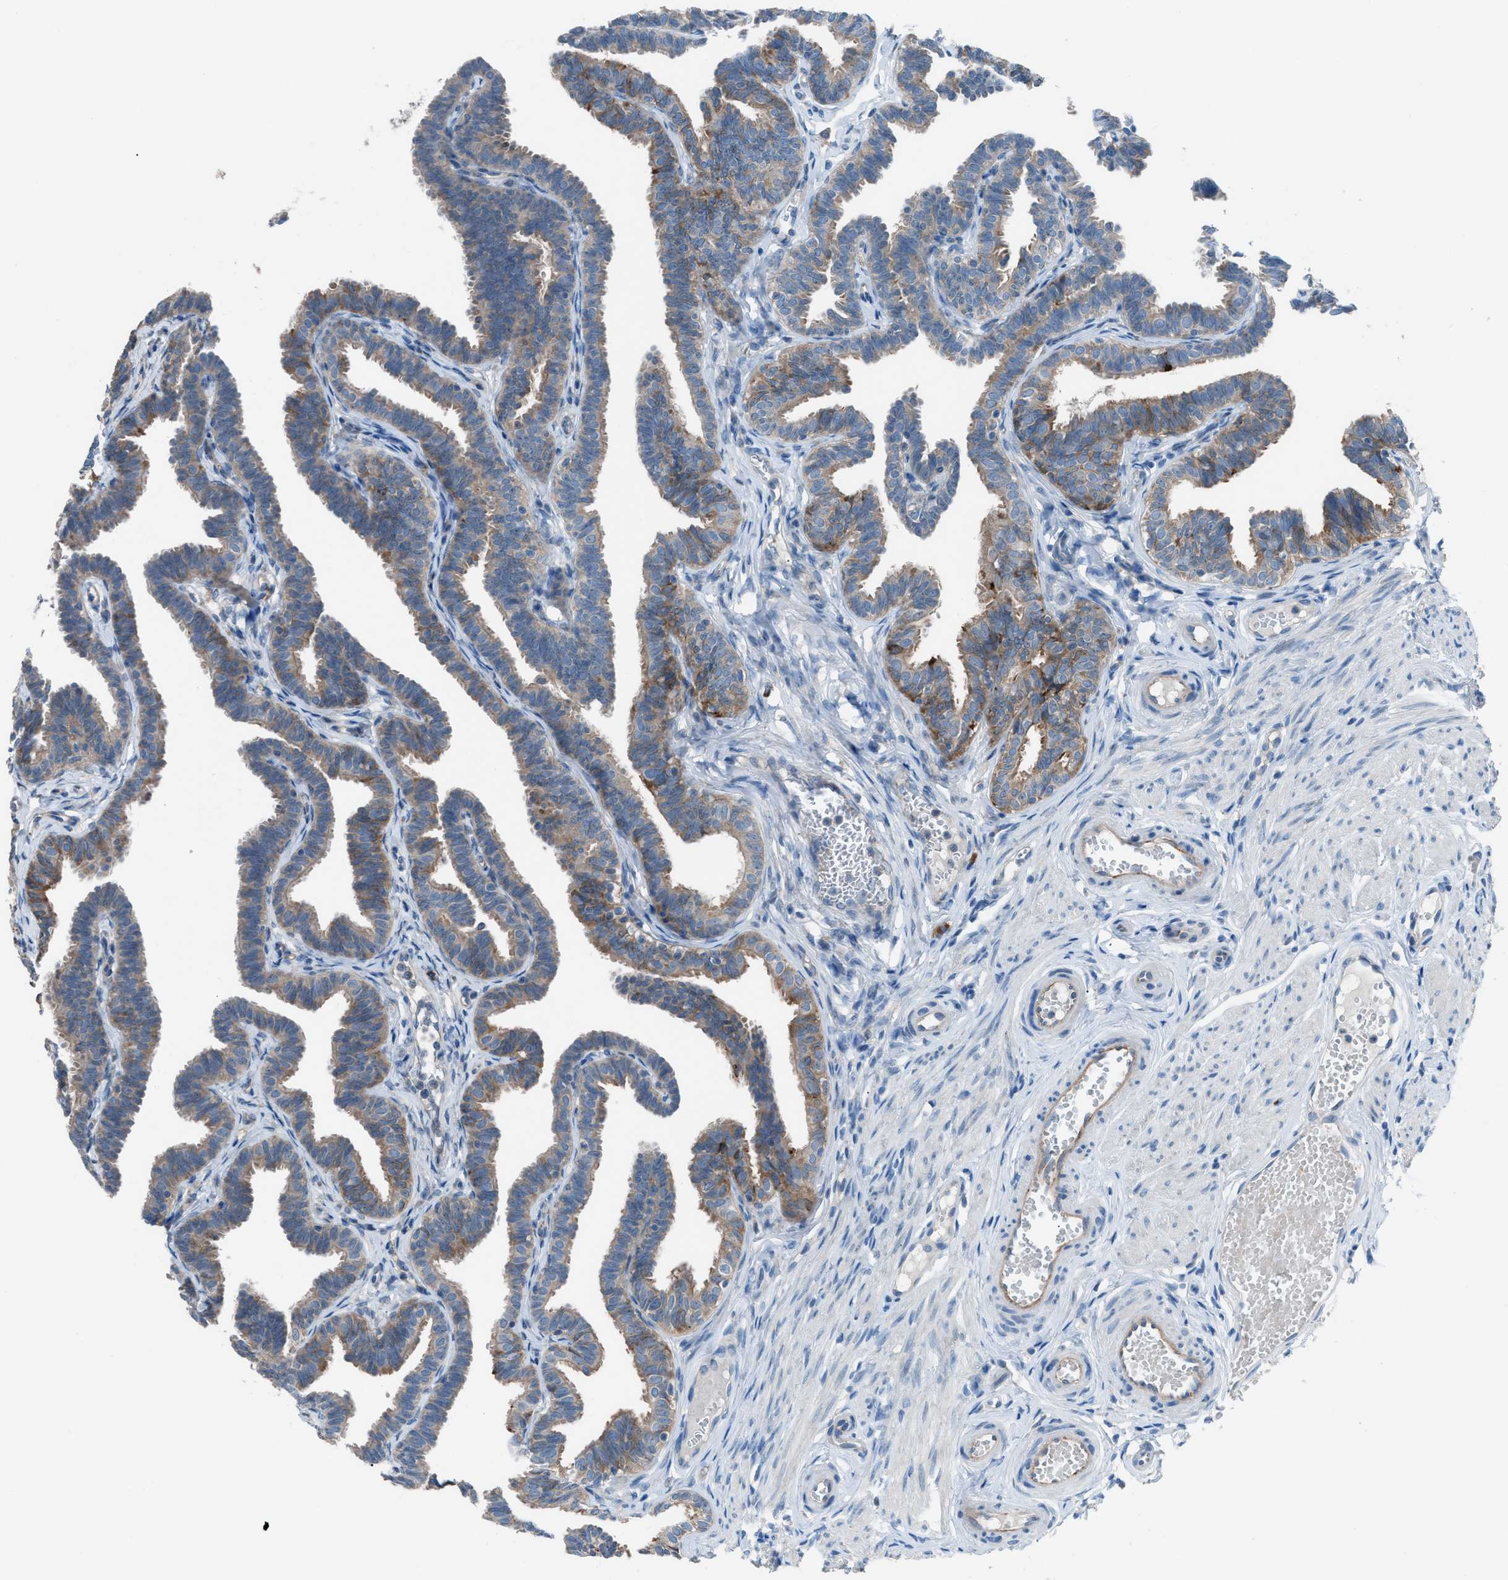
{"staining": {"intensity": "moderate", "quantity": "25%-75%", "location": "cytoplasmic/membranous"}, "tissue": "fallopian tube", "cell_type": "Glandular cells", "image_type": "normal", "snomed": [{"axis": "morphology", "description": "Normal tissue, NOS"}, {"axis": "topography", "description": "Fallopian tube"}, {"axis": "topography", "description": "Ovary"}], "caption": "The histopathology image exhibits staining of benign fallopian tube, revealing moderate cytoplasmic/membranous protein staining (brown color) within glandular cells. The protein is stained brown, and the nuclei are stained in blue (DAB IHC with brightfield microscopy, high magnification).", "gene": "HEG1", "patient": {"sex": "female", "age": 23}}